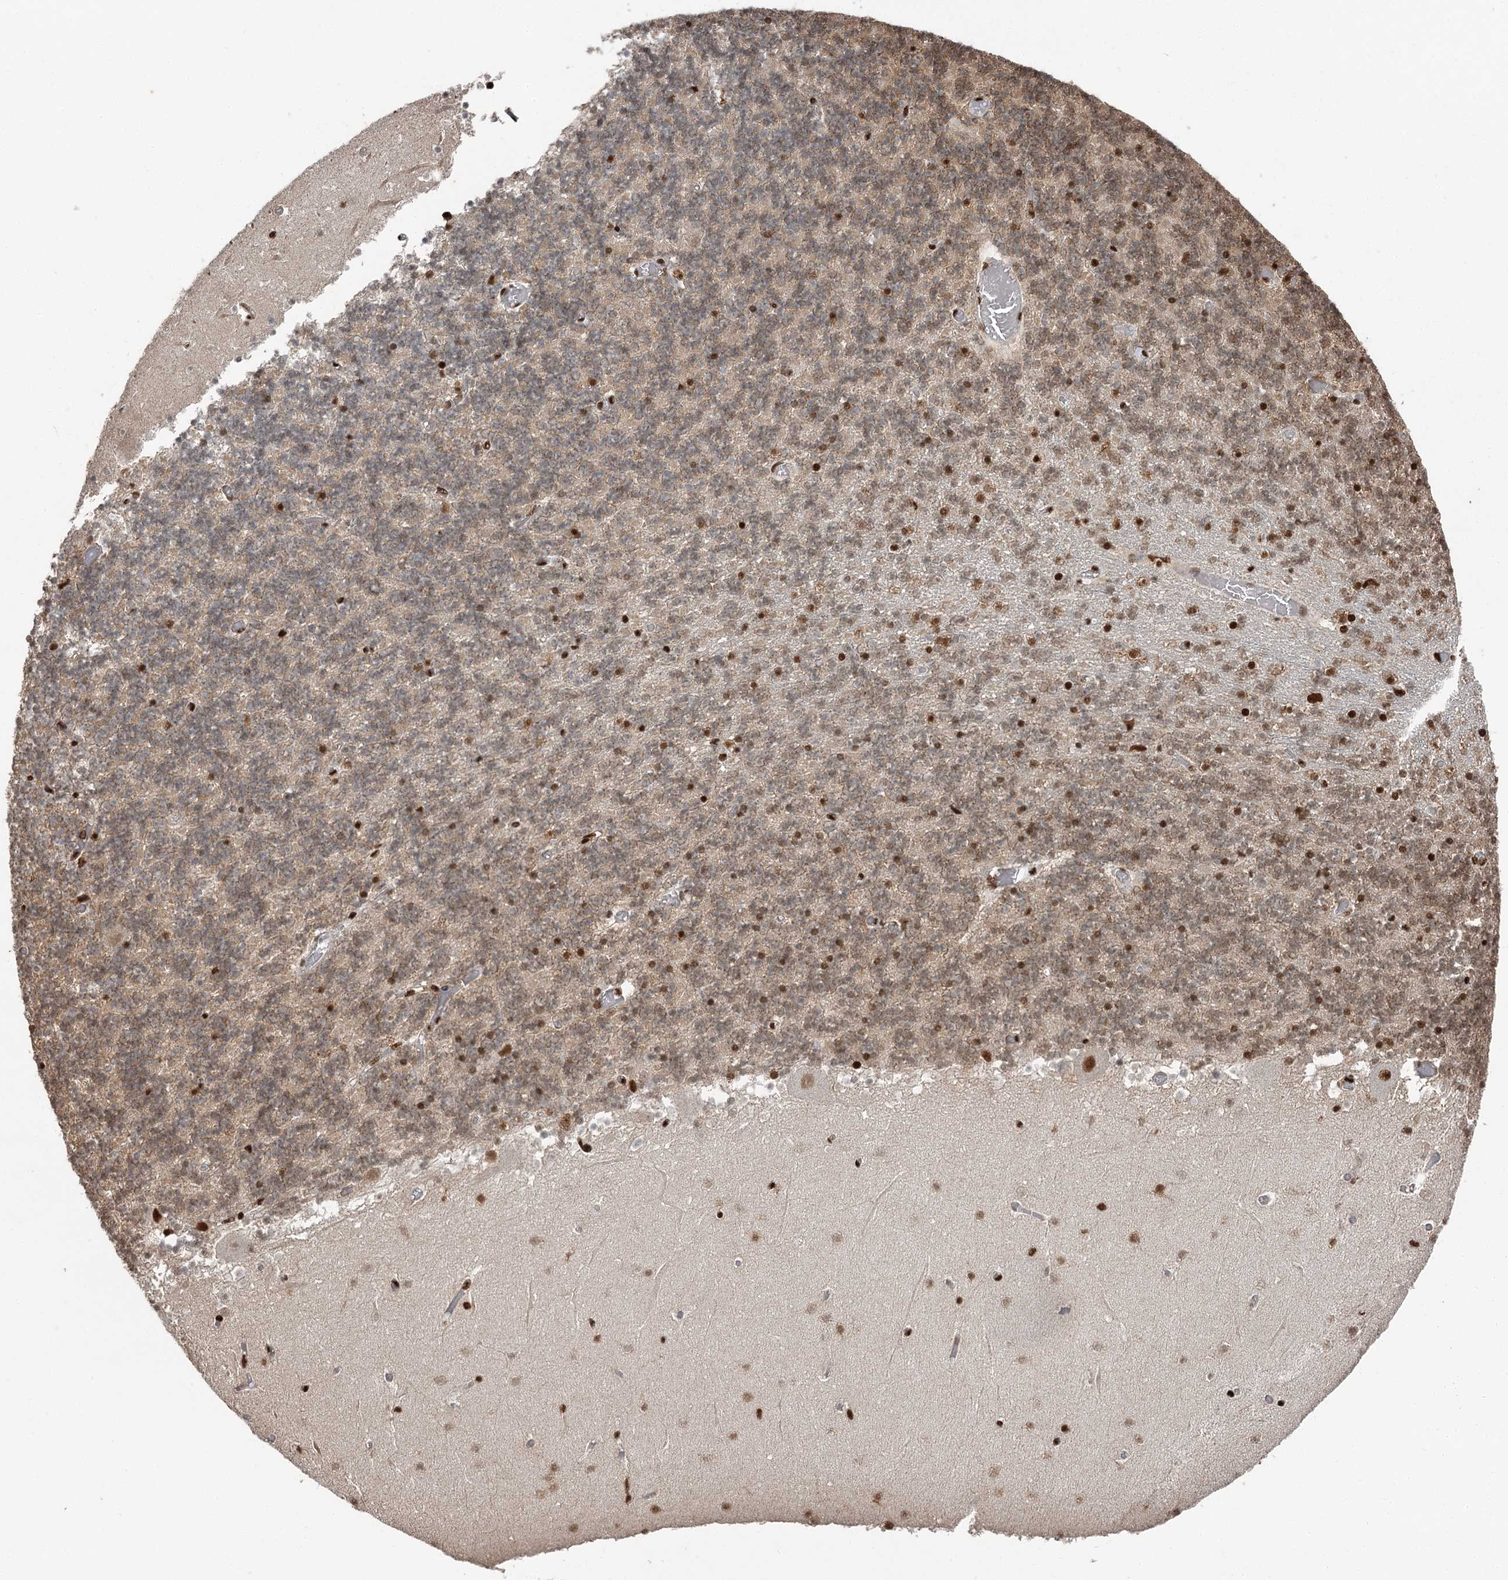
{"staining": {"intensity": "strong", "quantity": "25%-75%", "location": "nuclear"}, "tissue": "cerebellum", "cell_type": "Cells in granular layer", "image_type": "normal", "snomed": [{"axis": "morphology", "description": "Normal tissue, NOS"}, {"axis": "topography", "description": "Cerebellum"}], "caption": "A high amount of strong nuclear staining is present in about 25%-75% of cells in granular layer in benign cerebellum. The protein of interest is stained brown, and the nuclei are stained in blue (DAB IHC with brightfield microscopy, high magnification).", "gene": "RBBP7", "patient": {"sex": "female", "age": 28}}